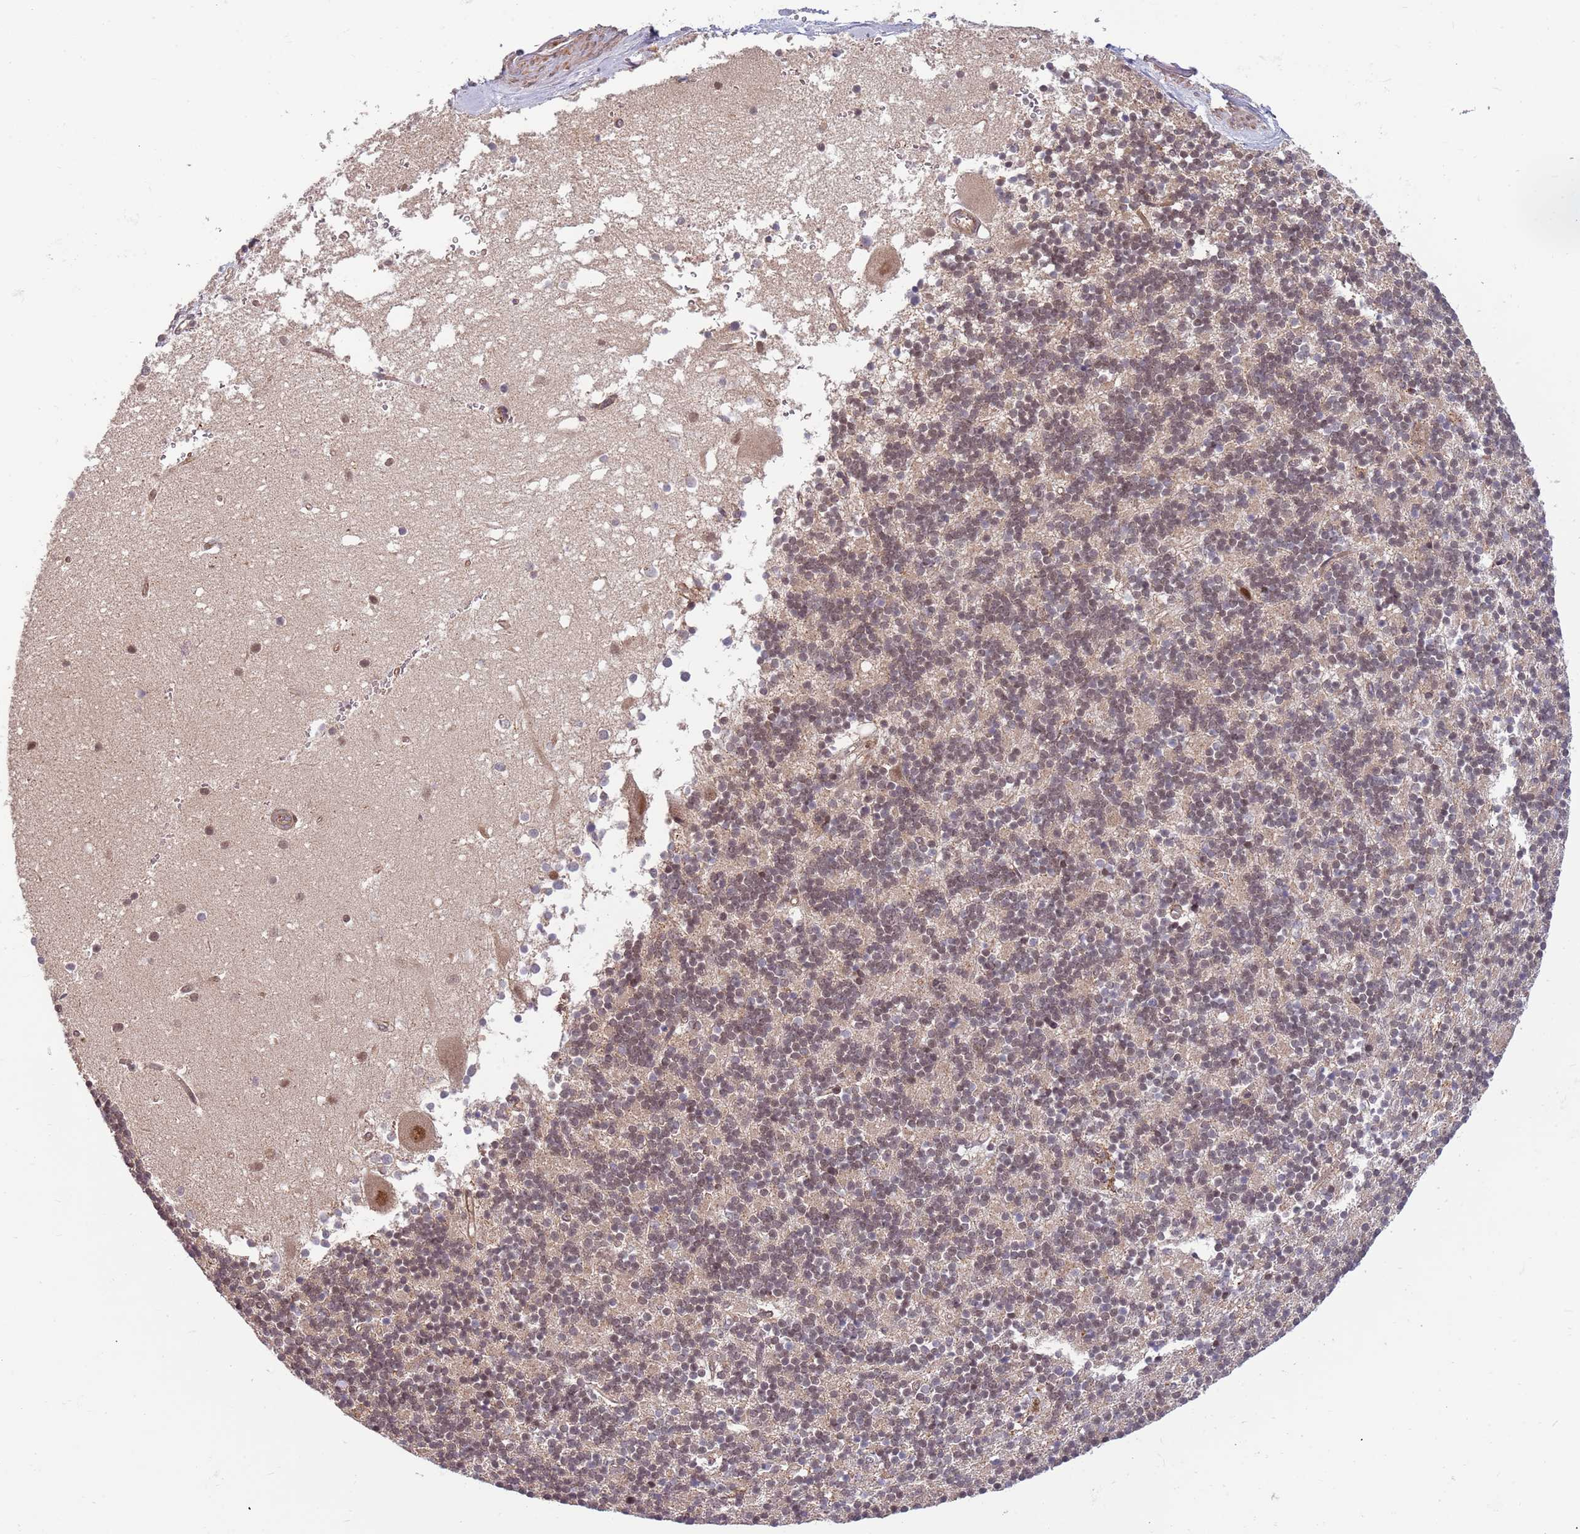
{"staining": {"intensity": "weak", "quantity": "<25%", "location": "nuclear"}, "tissue": "cerebellum", "cell_type": "Cells in granular layer", "image_type": "normal", "snomed": [{"axis": "morphology", "description": "Normal tissue, NOS"}, {"axis": "topography", "description": "Cerebellum"}], "caption": "This image is of benign cerebellum stained with immunohistochemistry to label a protein in brown with the nuclei are counter-stained blue. There is no positivity in cells in granular layer. (DAB (3,3'-diaminobenzidine) immunohistochemistry (IHC), high magnification).", "gene": "HAUS3", "patient": {"sex": "male", "age": 54}}